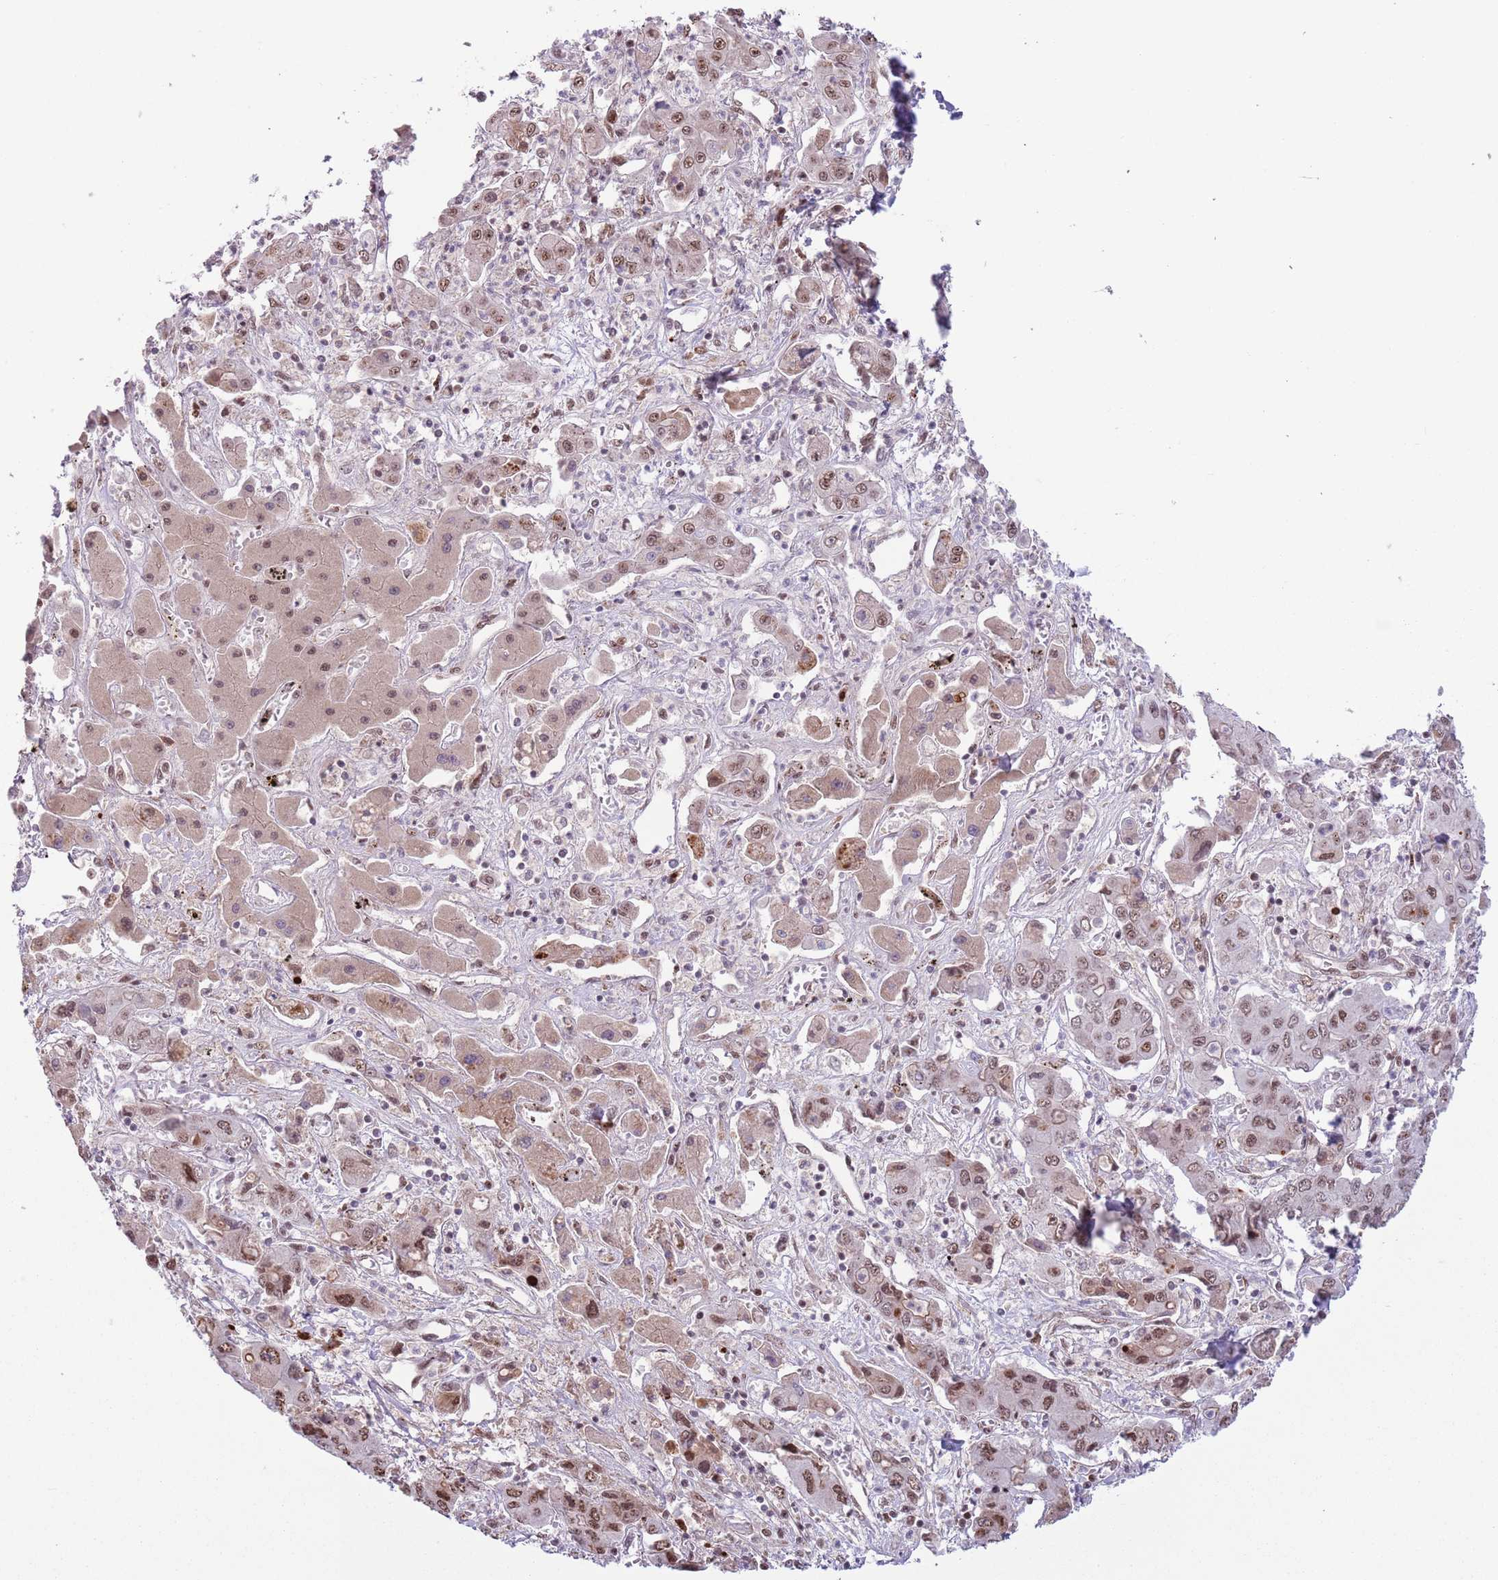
{"staining": {"intensity": "moderate", "quantity": ">75%", "location": "nuclear"}, "tissue": "liver cancer", "cell_type": "Tumor cells", "image_type": "cancer", "snomed": [{"axis": "morphology", "description": "Cholangiocarcinoma"}, {"axis": "topography", "description": "Liver"}], "caption": "Protein expression analysis of human liver cholangiocarcinoma reveals moderate nuclear staining in approximately >75% of tumor cells.", "gene": "SIPA1L3", "patient": {"sex": "male", "age": 67}}